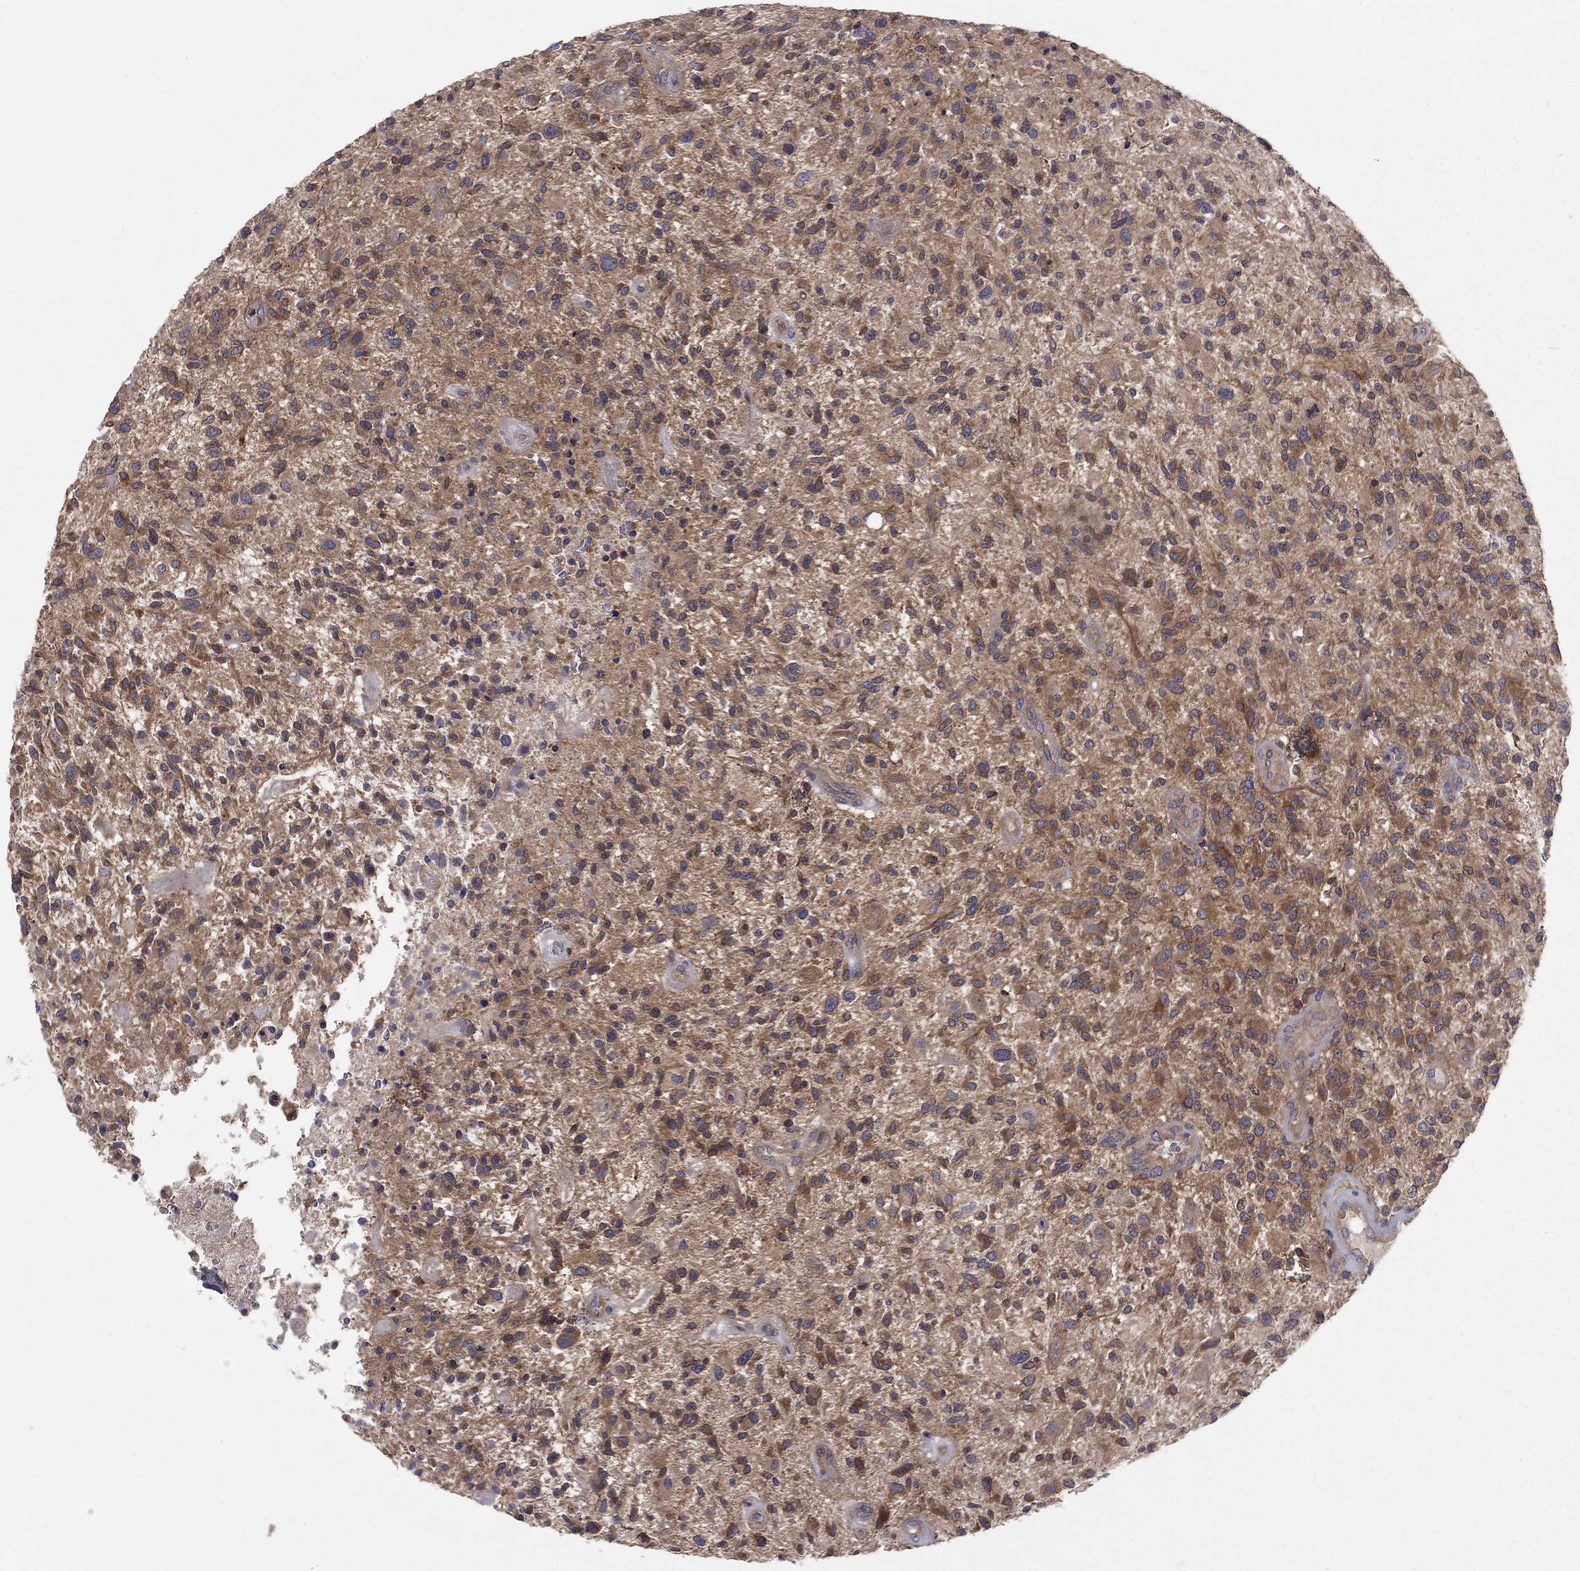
{"staining": {"intensity": "strong", "quantity": ">75%", "location": "cytoplasmic/membranous"}, "tissue": "glioma", "cell_type": "Tumor cells", "image_type": "cancer", "snomed": [{"axis": "morphology", "description": "Glioma, malignant, High grade"}, {"axis": "topography", "description": "Brain"}], "caption": "The photomicrograph reveals a brown stain indicating the presence of a protein in the cytoplasmic/membranous of tumor cells in glioma.", "gene": "RNF123", "patient": {"sex": "male", "age": 47}}